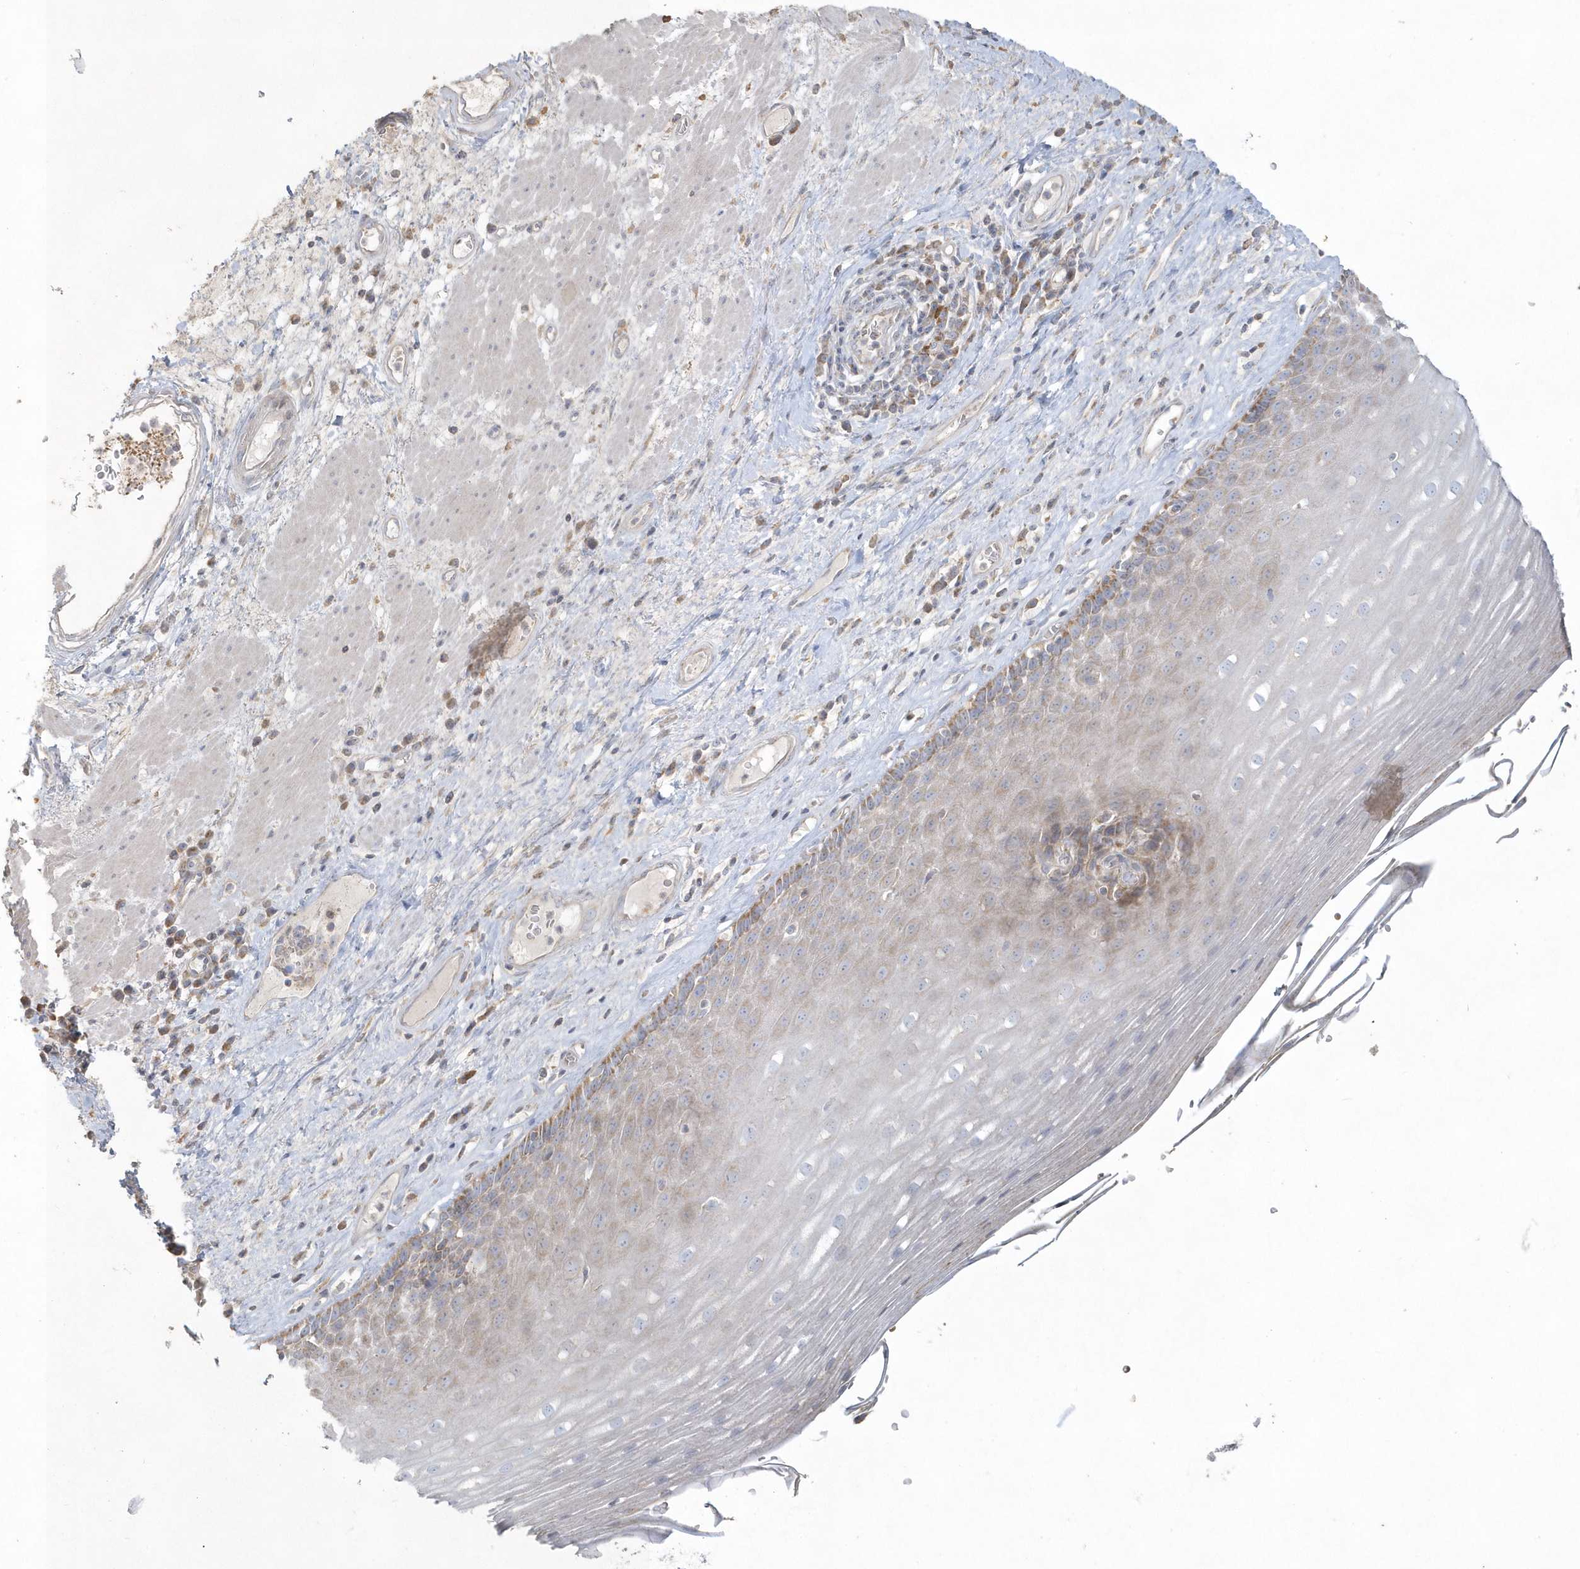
{"staining": {"intensity": "moderate", "quantity": "<25%", "location": "cytoplasmic/membranous"}, "tissue": "esophagus", "cell_type": "Squamous epithelial cells", "image_type": "normal", "snomed": [{"axis": "morphology", "description": "Normal tissue, NOS"}, {"axis": "topography", "description": "Esophagus"}], "caption": "Human esophagus stained with a brown dye displays moderate cytoplasmic/membranous positive staining in approximately <25% of squamous epithelial cells.", "gene": "BLTP3A", "patient": {"sex": "male", "age": 62}}